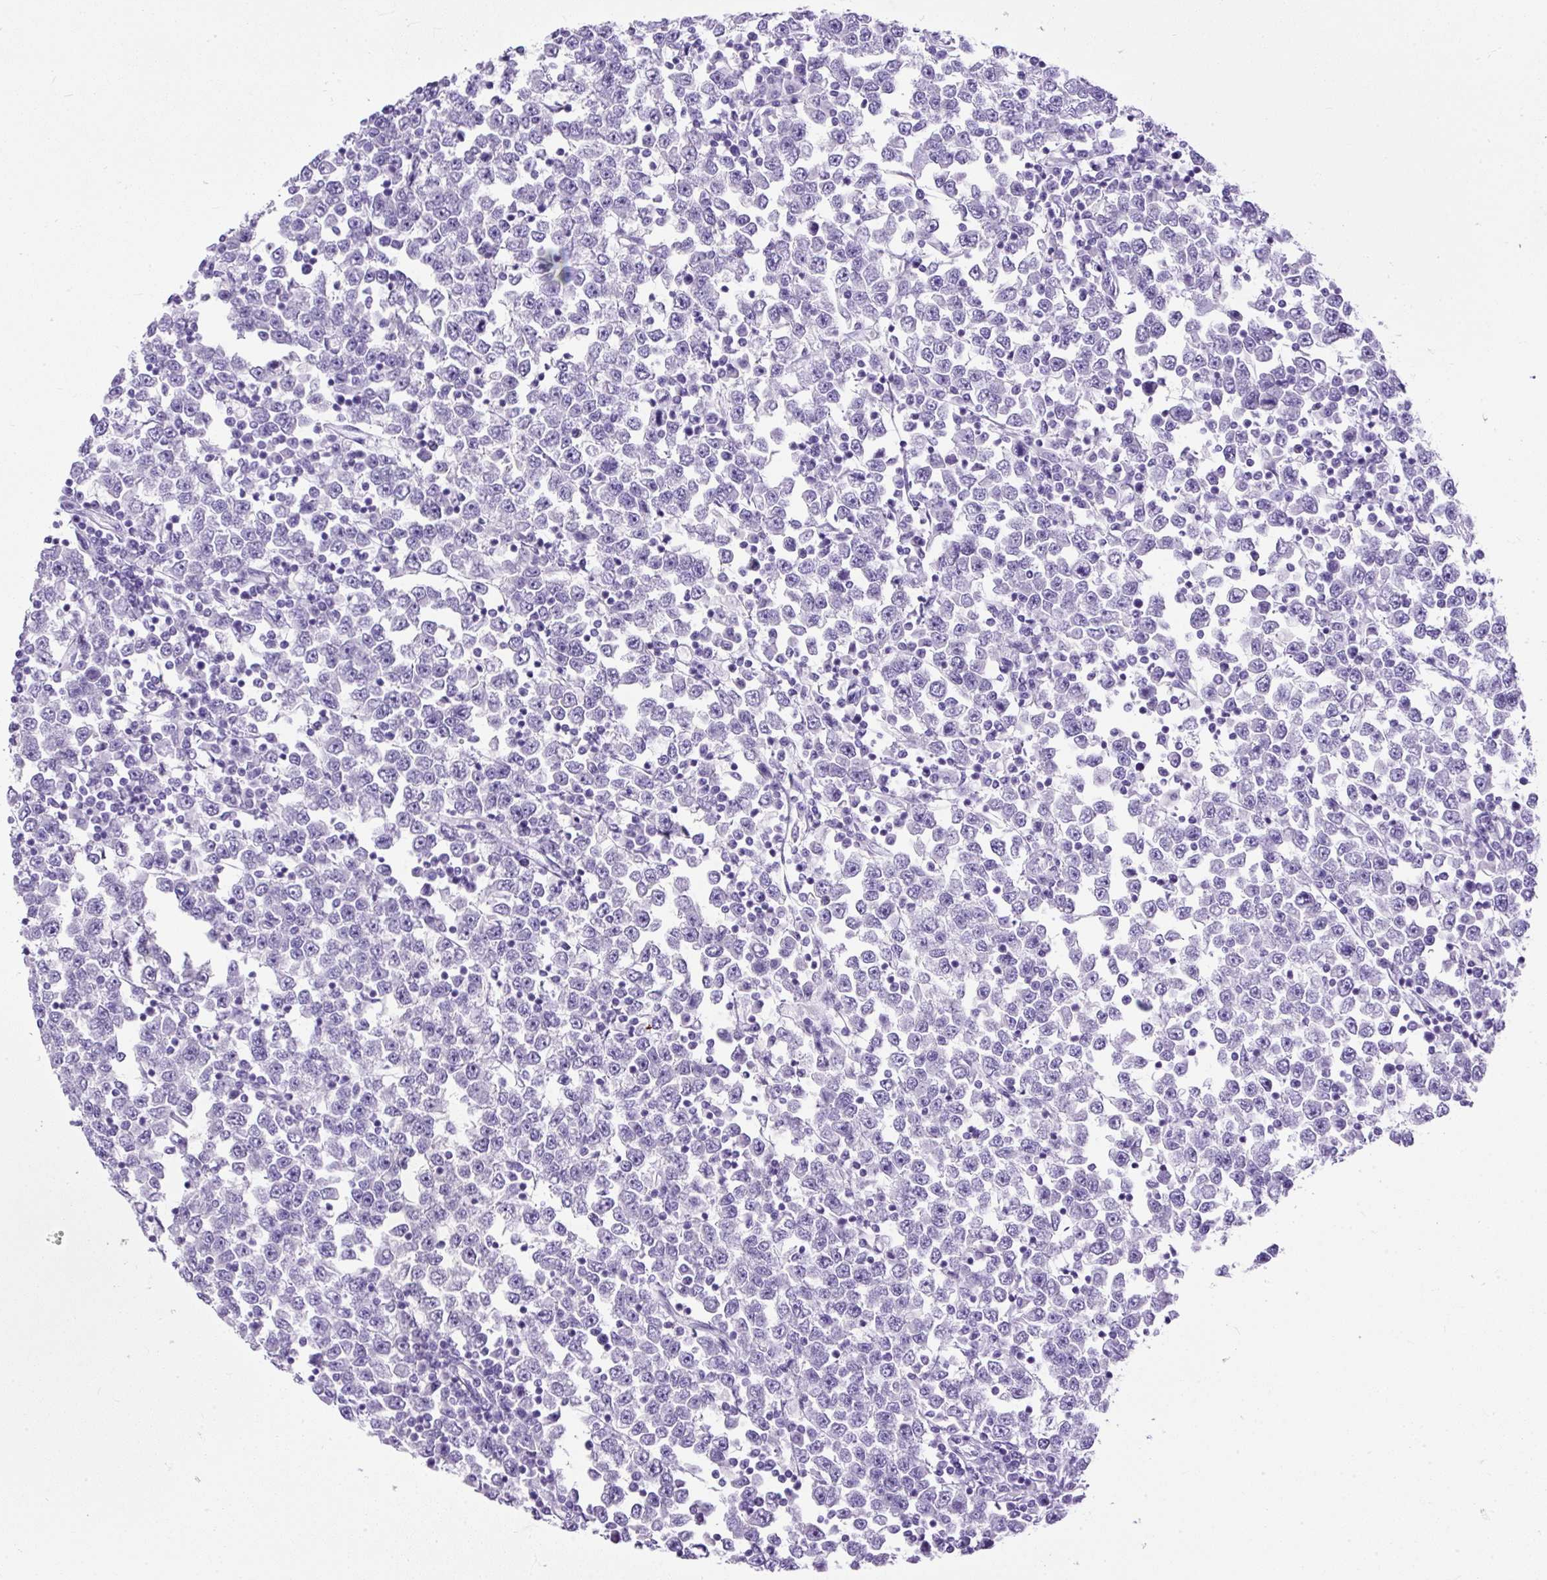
{"staining": {"intensity": "negative", "quantity": "none", "location": "none"}, "tissue": "testis cancer", "cell_type": "Tumor cells", "image_type": "cancer", "snomed": [{"axis": "morphology", "description": "Seminoma, NOS"}, {"axis": "topography", "description": "Testis"}], "caption": "Immunohistochemical staining of testis cancer demonstrates no significant positivity in tumor cells. (IHC, brightfield microscopy, high magnification).", "gene": "UPP1", "patient": {"sex": "male", "age": 65}}